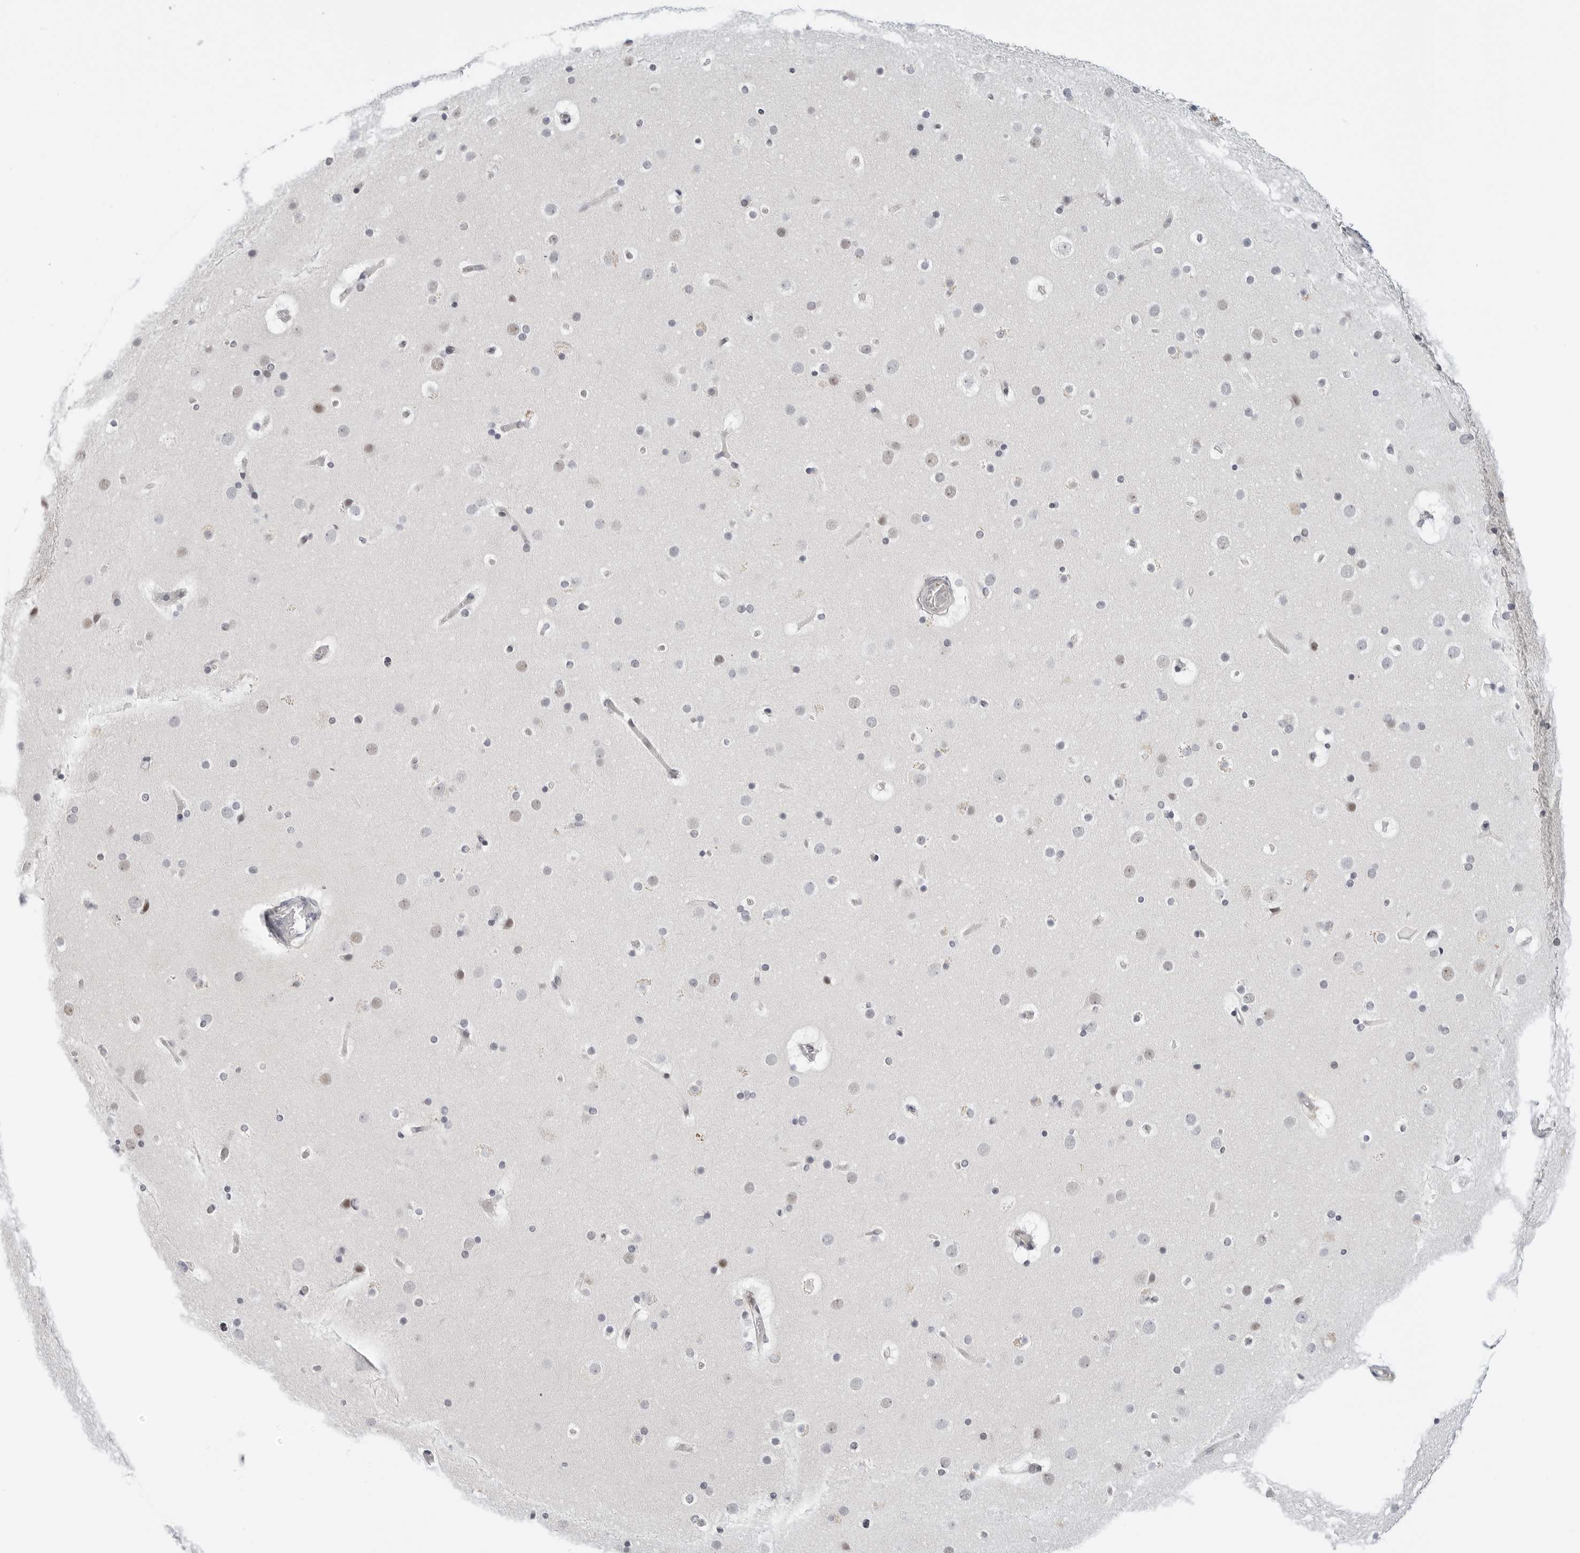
{"staining": {"intensity": "negative", "quantity": "none", "location": "none"}, "tissue": "cerebral cortex", "cell_type": "Endothelial cells", "image_type": "normal", "snomed": [{"axis": "morphology", "description": "Normal tissue, NOS"}, {"axis": "topography", "description": "Cerebral cortex"}], "caption": "A high-resolution image shows immunohistochemistry (IHC) staining of benign cerebral cortex, which demonstrates no significant expression in endothelial cells. (Brightfield microscopy of DAB (3,3'-diaminobenzidine) immunohistochemistry (IHC) at high magnification).", "gene": "TSEN2", "patient": {"sex": "male", "age": 57}}